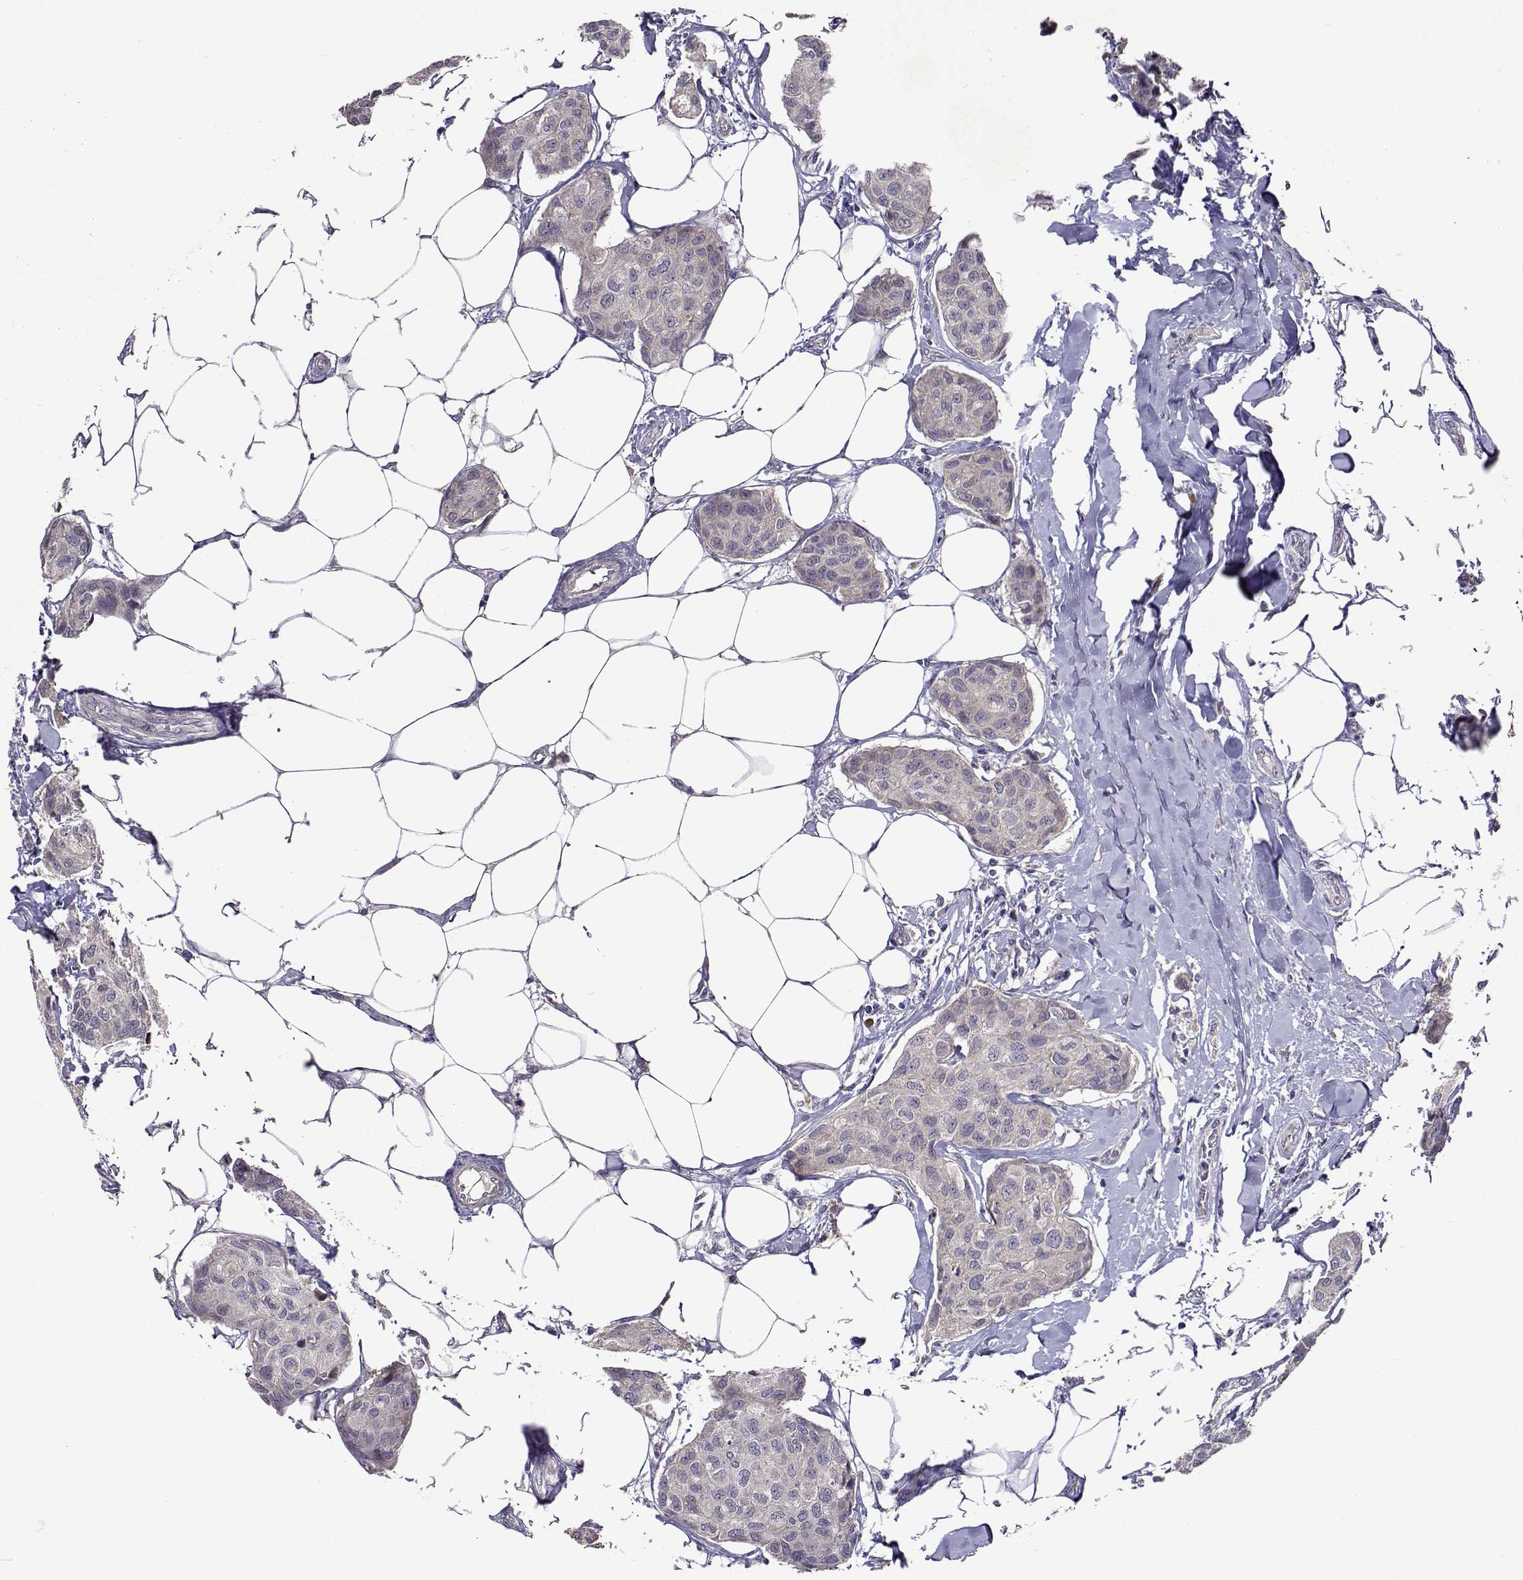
{"staining": {"intensity": "negative", "quantity": "none", "location": "none"}, "tissue": "breast cancer", "cell_type": "Tumor cells", "image_type": "cancer", "snomed": [{"axis": "morphology", "description": "Duct carcinoma"}, {"axis": "topography", "description": "Breast"}], "caption": "Immunohistochemistry of breast cancer exhibits no positivity in tumor cells. Brightfield microscopy of IHC stained with DAB (brown) and hematoxylin (blue), captured at high magnification.", "gene": "TARBP2", "patient": {"sex": "female", "age": 80}}